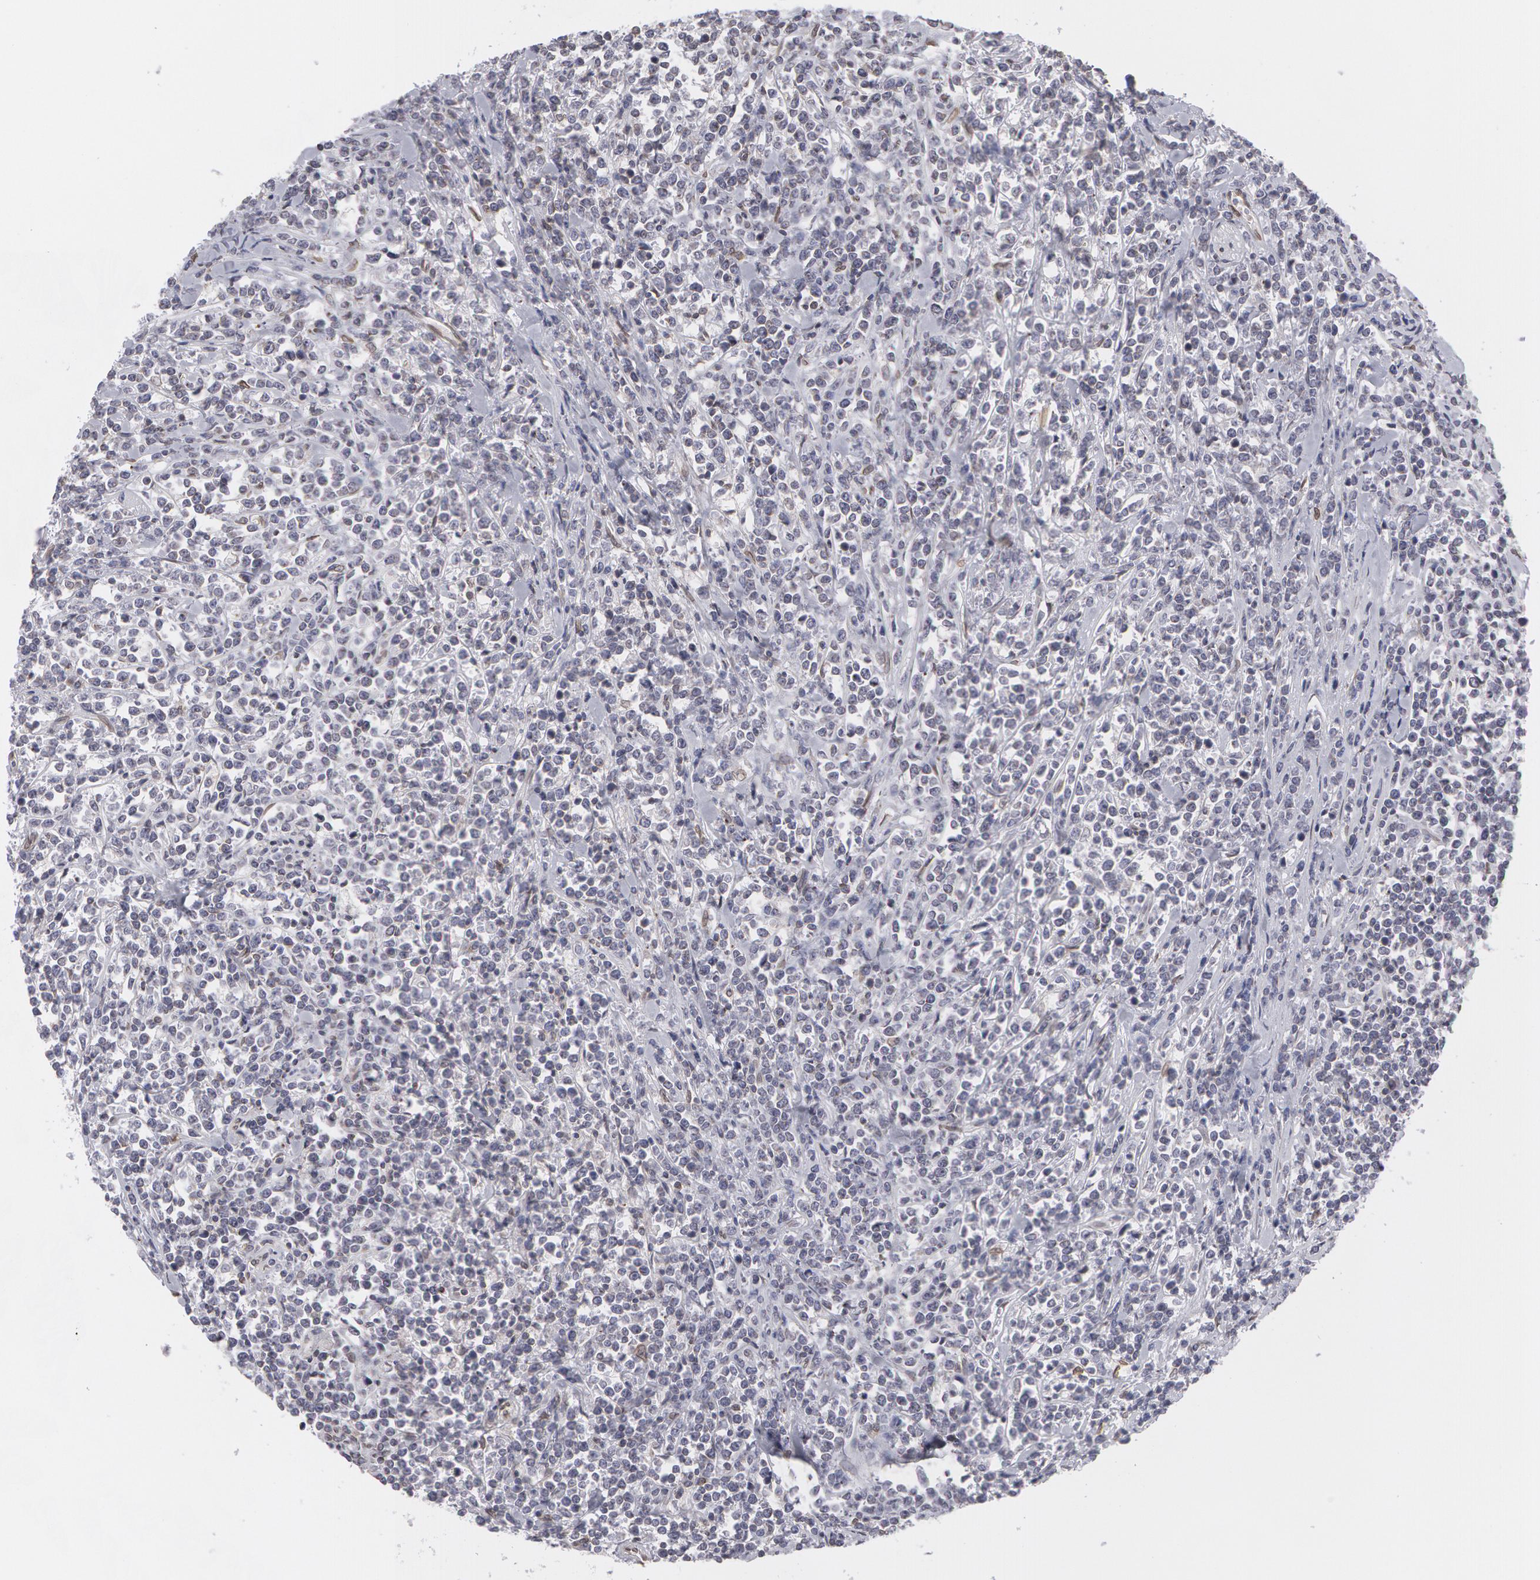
{"staining": {"intensity": "negative", "quantity": "none", "location": "none"}, "tissue": "lymphoma", "cell_type": "Tumor cells", "image_type": "cancer", "snomed": [{"axis": "morphology", "description": "Malignant lymphoma, non-Hodgkin's type, High grade"}, {"axis": "topography", "description": "Small intestine"}, {"axis": "topography", "description": "Colon"}], "caption": "This is a image of immunohistochemistry (IHC) staining of malignant lymphoma, non-Hodgkin's type (high-grade), which shows no expression in tumor cells.", "gene": "EMD", "patient": {"sex": "male", "age": 8}}